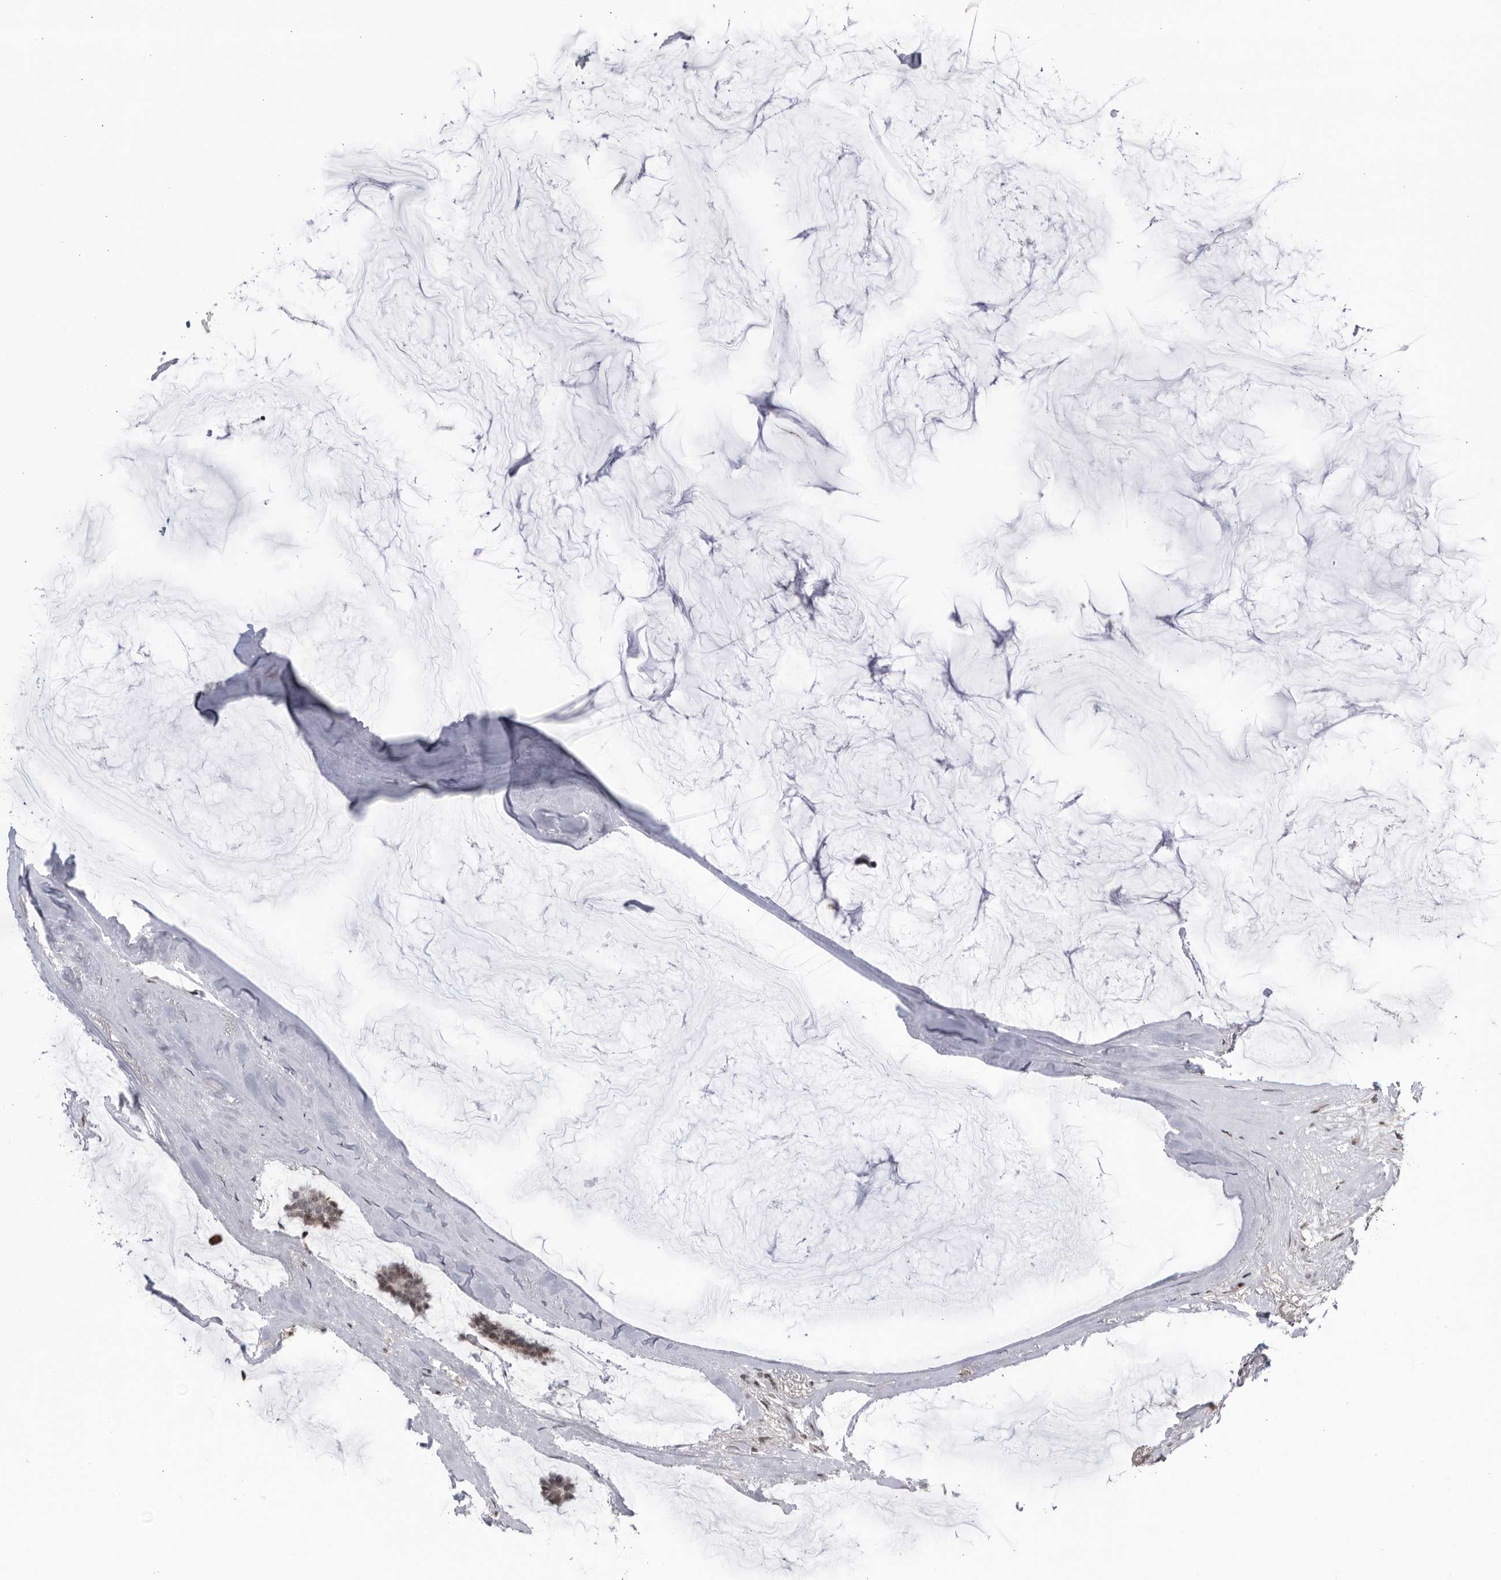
{"staining": {"intensity": "weak", "quantity": ">75%", "location": "nuclear"}, "tissue": "breast cancer", "cell_type": "Tumor cells", "image_type": "cancer", "snomed": [{"axis": "morphology", "description": "Duct carcinoma"}, {"axis": "topography", "description": "Breast"}], "caption": "Immunohistochemistry (DAB (3,3'-diaminobenzidine)) staining of human breast invasive ductal carcinoma shows weak nuclear protein positivity in approximately >75% of tumor cells.", "gene": "DTL", "patient": {"sex": "female", "age": 93}}